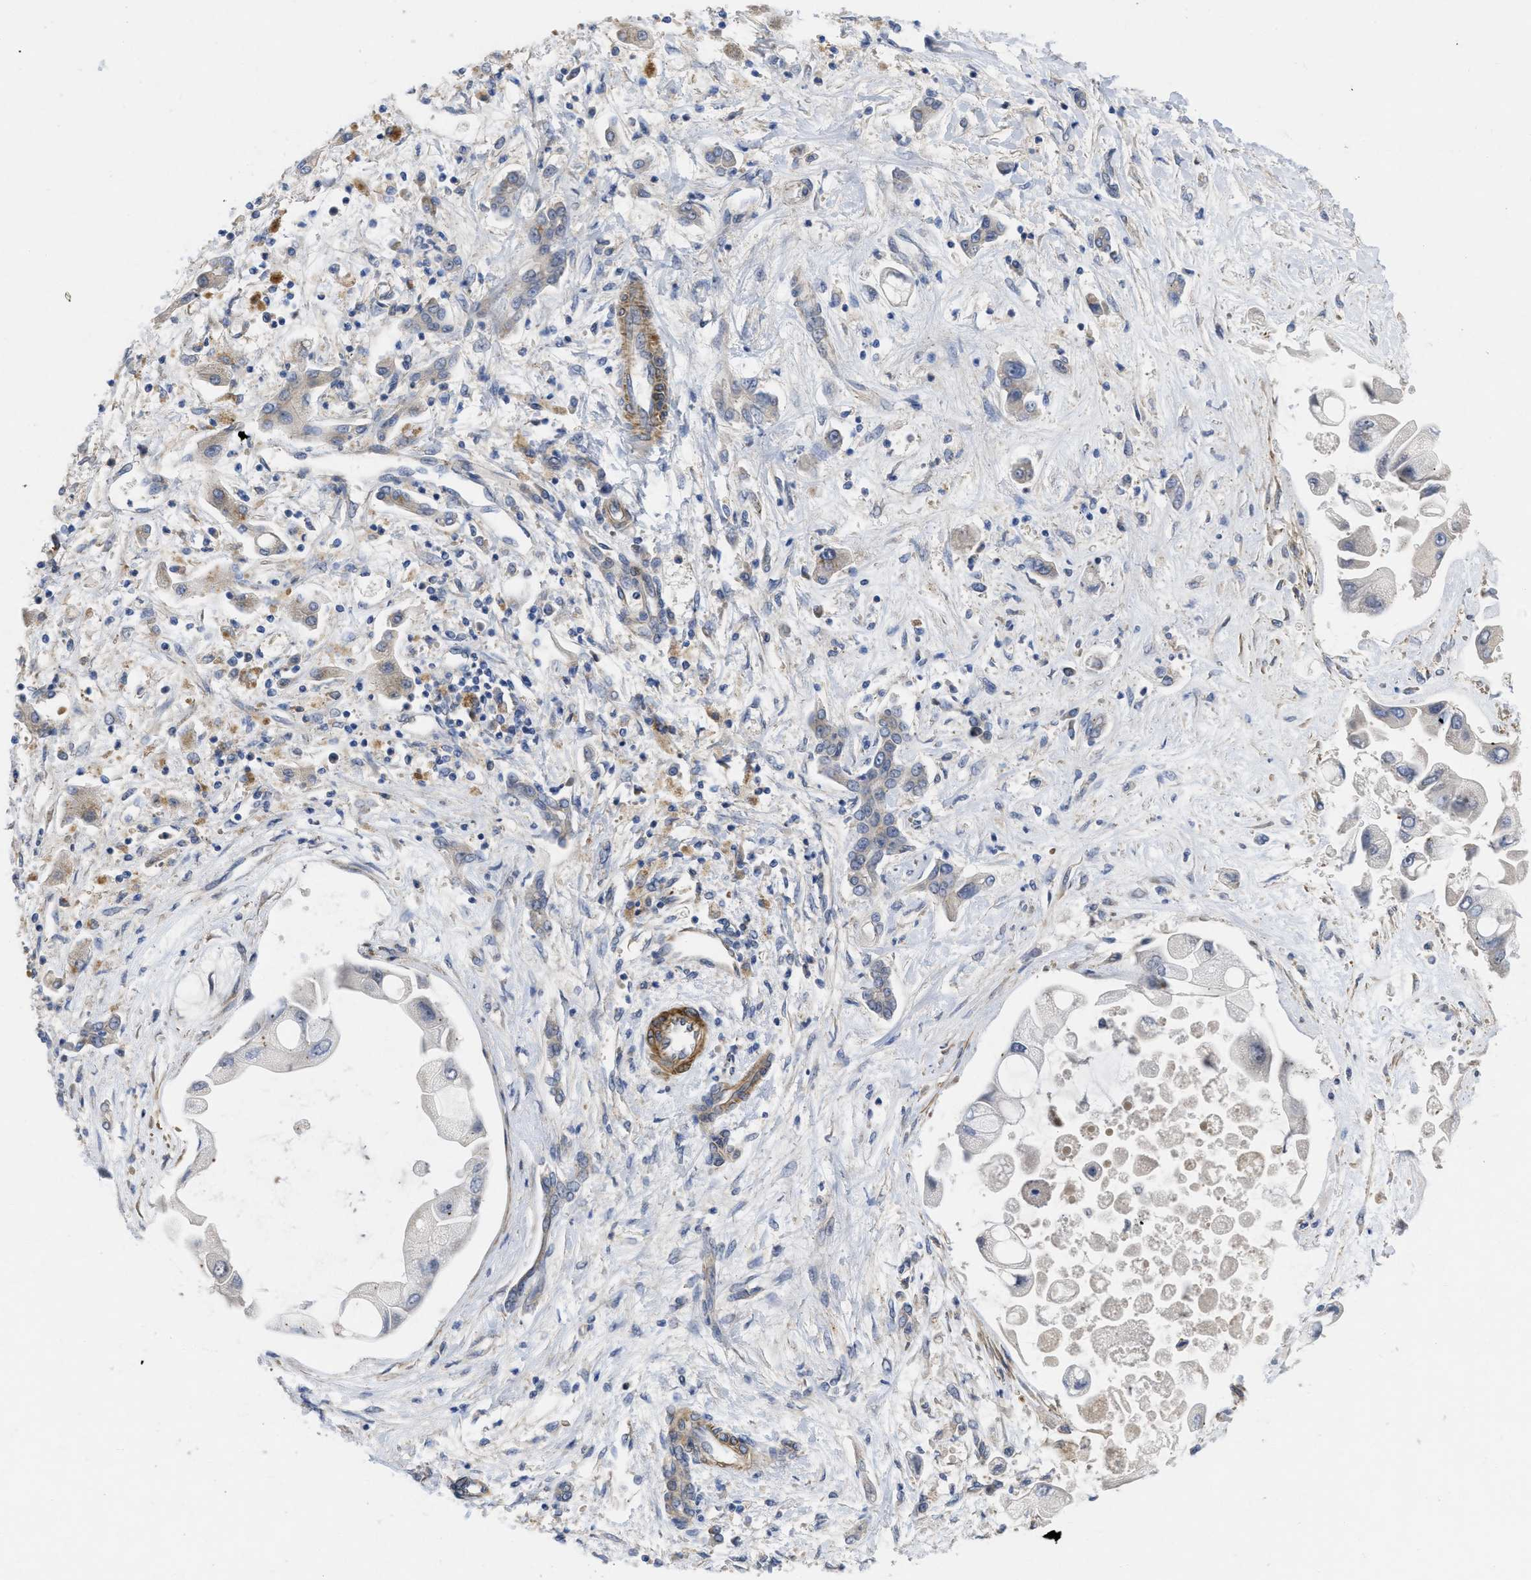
{"staining": {"intensity": "weak", "quantity": "25%-75%", "location": "cytoplasmic/membranous"}, "tissue": "liver cancer", "cell_type": "Tumor cells", "image_type": "cancer", "snomed": [{"axis": "morphology", "description": "Cholangiocarcinoma"}, {"axis": "topography", "description": "Liver"}], "caption": "Human liver cancer stained with a protein marker demonstrates weak staining in tumor cells.", "gene": "ARHGEF26", "patient": {"sex": "male", "age": 50}}